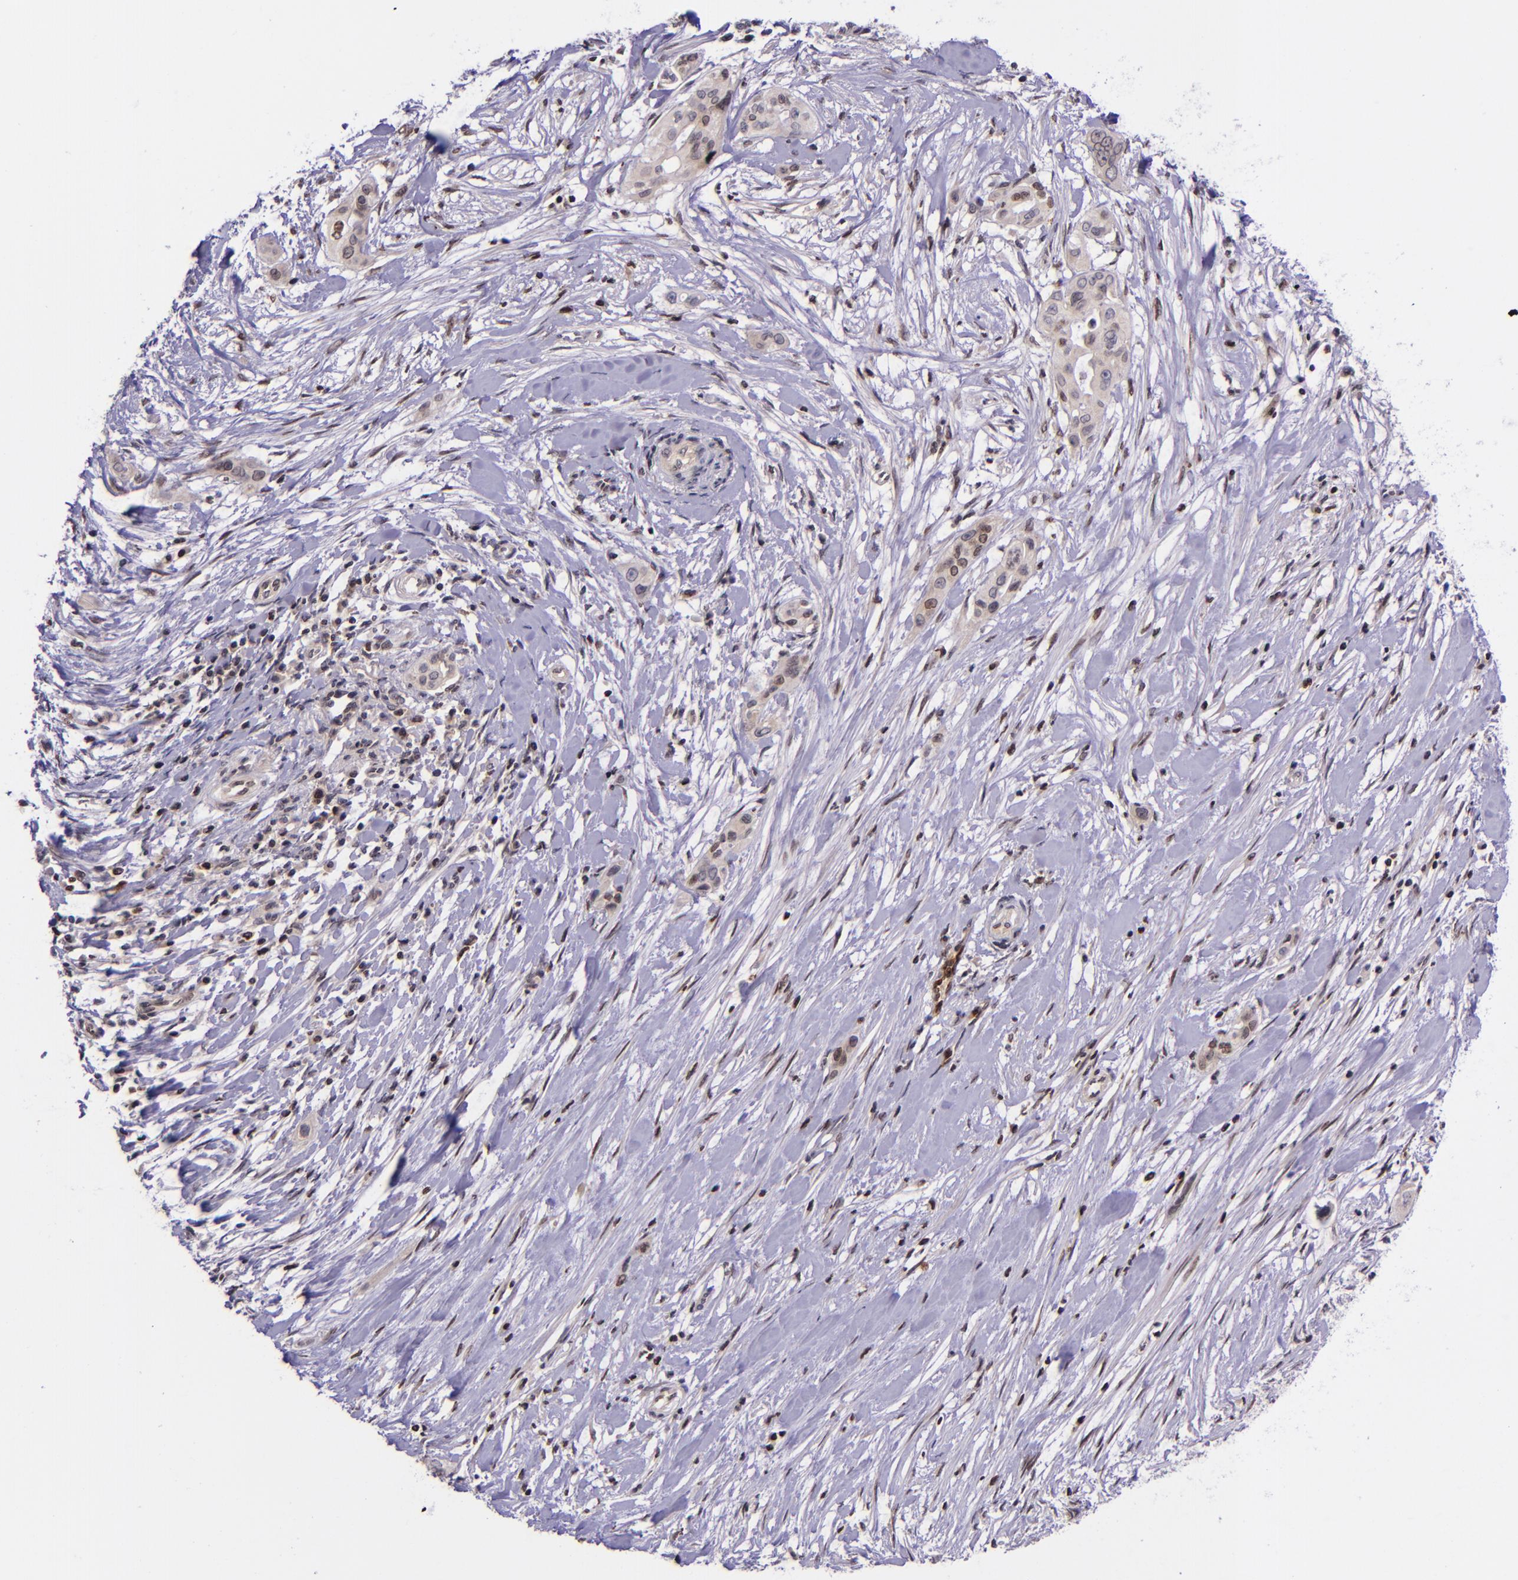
{"staining": {"intensity": "weak", "quantity": "25%-75%", "location": "cytoplasmic/membranous"}, "tissue": "pancreatic cancer", "cell_type": "Tumor cells", "image_type": "cancer", "snomed": [{"axis": "morphology", "description": "Adenocarcinoma, NOS"}, {"axis": "topography", "description": "Pancreas"}], "caption": "A low amount of weak cytoplasmic/membranous staining is identified in about 25%-75% of tumor cells in pancreatic cancer (adenocarcinoma) tissue. Nuclei are stained in blue.", "gene": "SELL", "patient": {"sex": "female", "age": 60}}